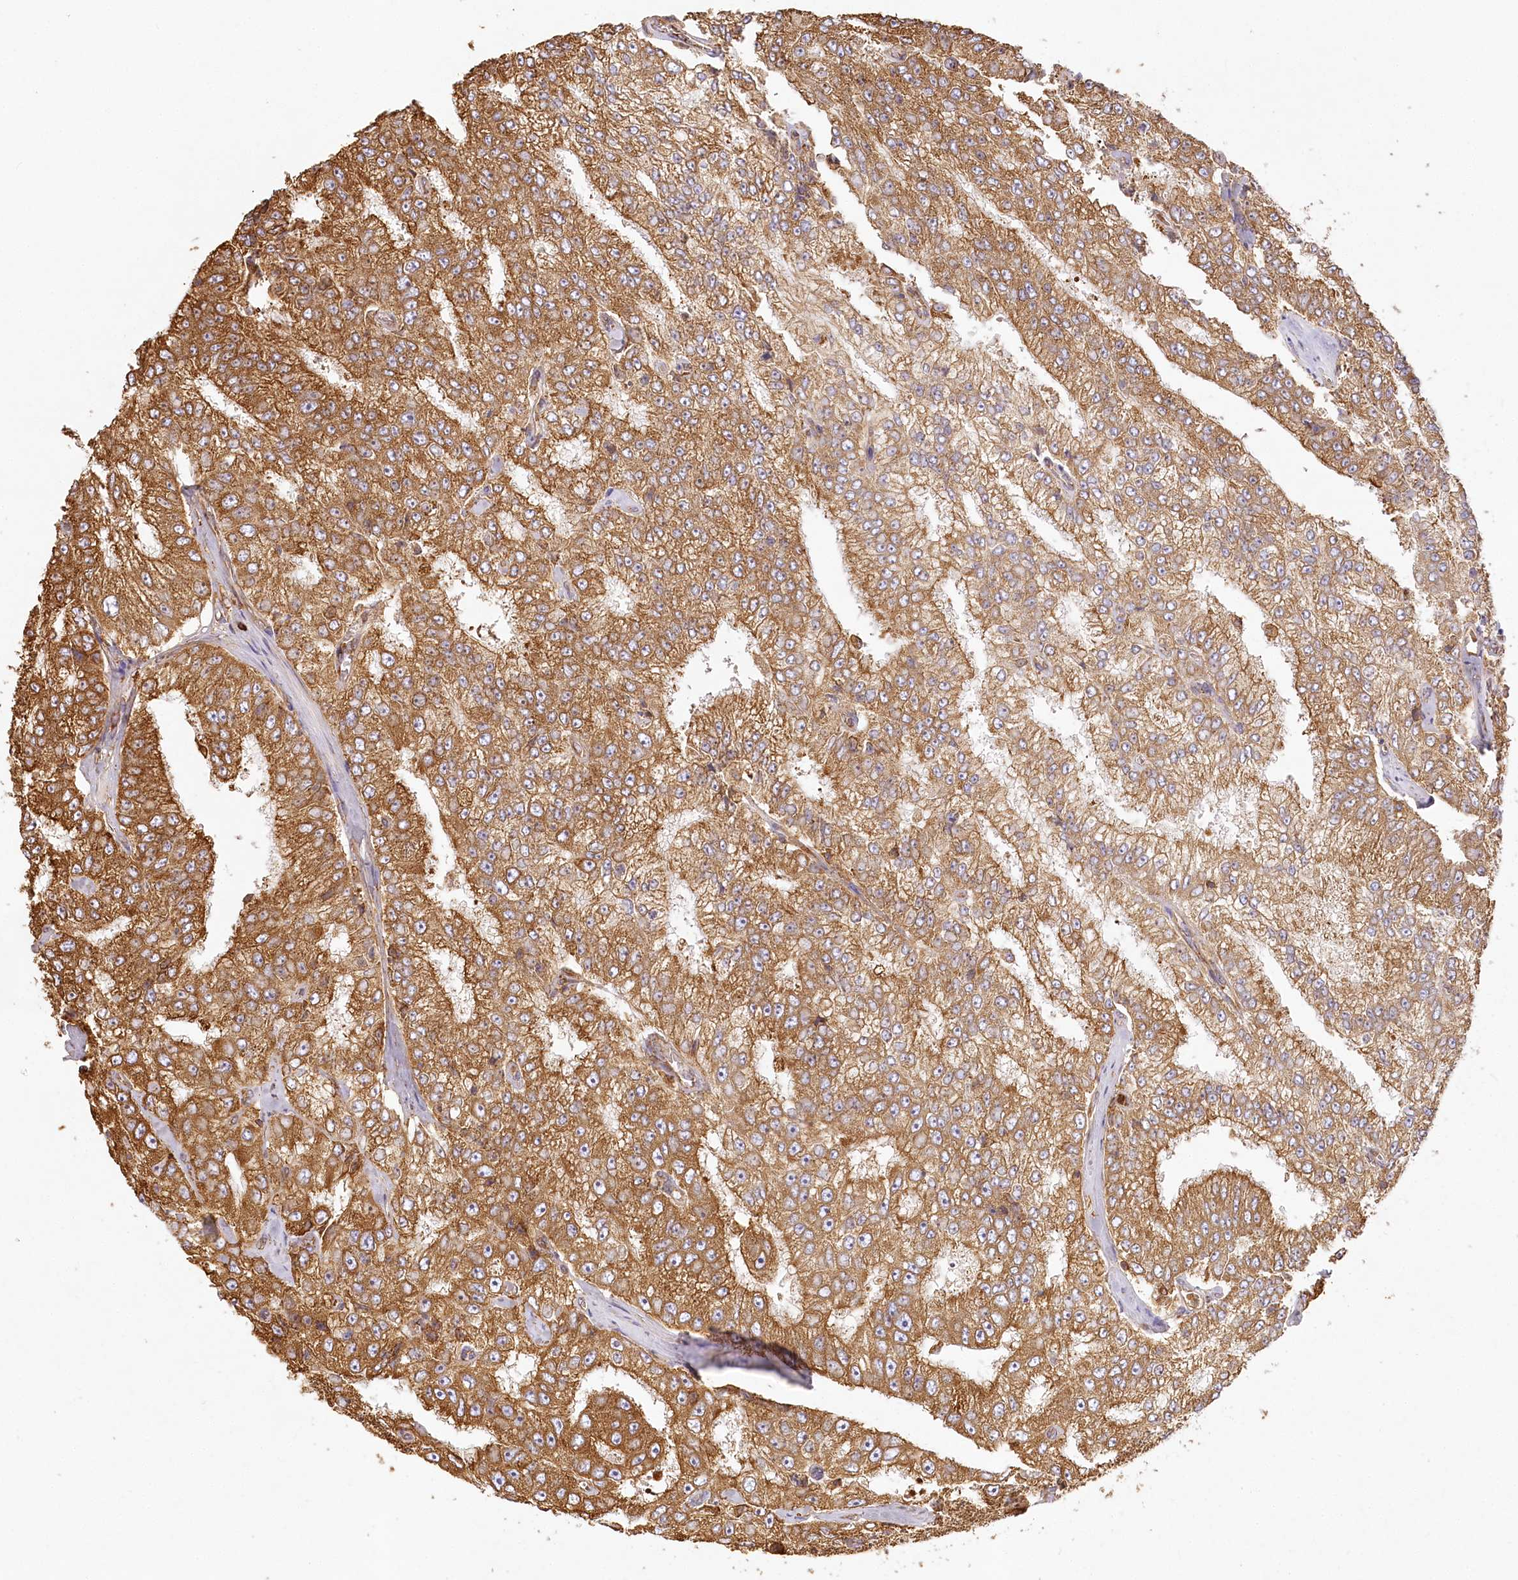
{"staining": {"intensity": "moderate", "quantity": ">75%", "location": "cytoplasmic/membranous"}, "tissue": "prostate cancer", "cell_type": "Tumor cells", "image_type": "cancer", "snomed": [{"axis": "morphology", "description": "Adenocarcinoma, High grade"}, {"axis": "topography", "description": "Prostate"}], "caption": "The photomicrograph demonstrates immunohistochemical staining of prostate cancer. There is moderate cytoplasmic/membranous expression is seen in approximately >75% of tumor cells. (brown staining indicates protein expression, while blue staining denotes nuclei).", "gene": "ACAP2", "patient": {"sex": "male", "age": 58}}